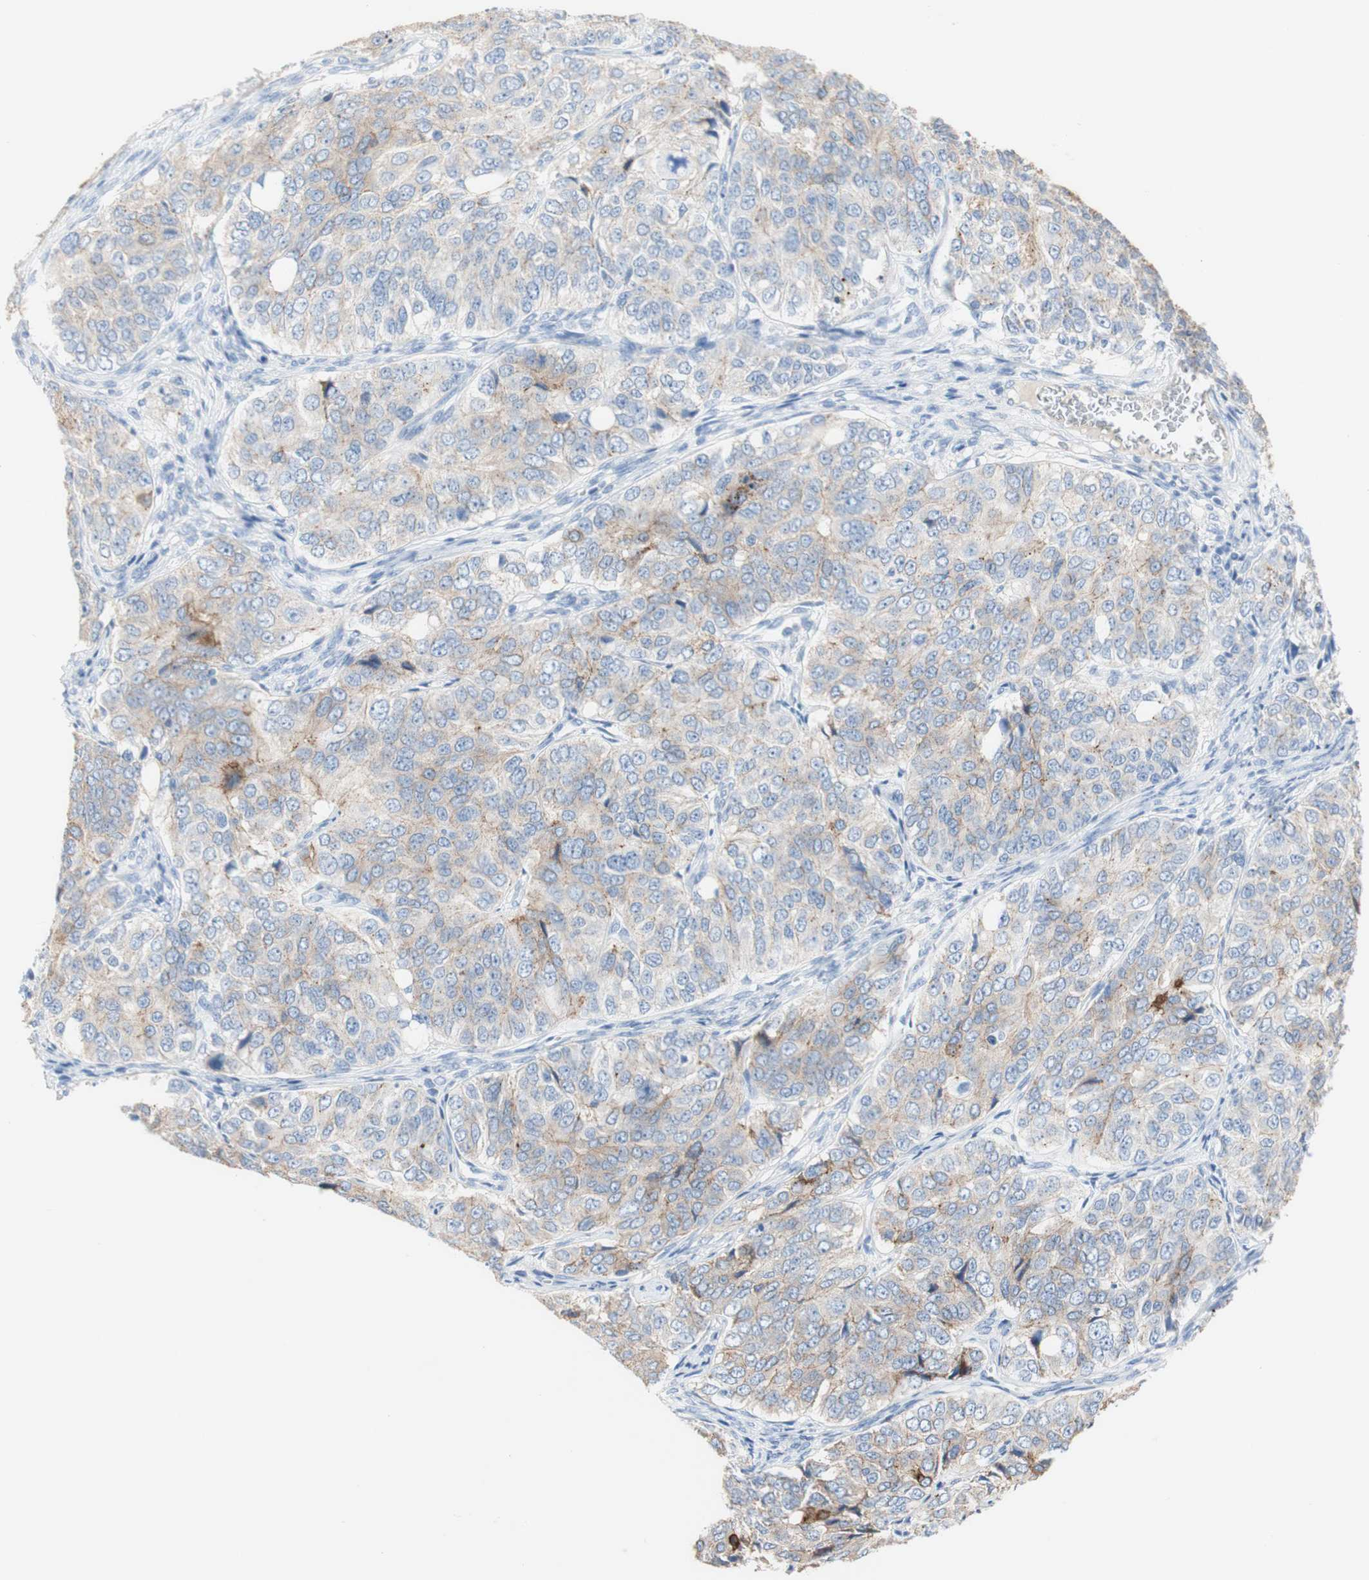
{"staining": {"intensity": "moderate", "quantity": "25%-75%", "location": "cytoplasmic/membranous"}, "tissue": "ovarian cancer", "cell_type": "Tumor cells", "image_type": "cancer", "snomed": [{"axis": "morphology", "description": "Carcinoma, endometroid"}, {"axis": "topography", "description": "Ovary"}], "caption": "Ovarian endometroid carcinoma stained for a protein shows moderate cytoplasmic/membranous positivity in tumor cells.", "gene": "DSC2", "patient": {"sex": "female", "age": 51}}